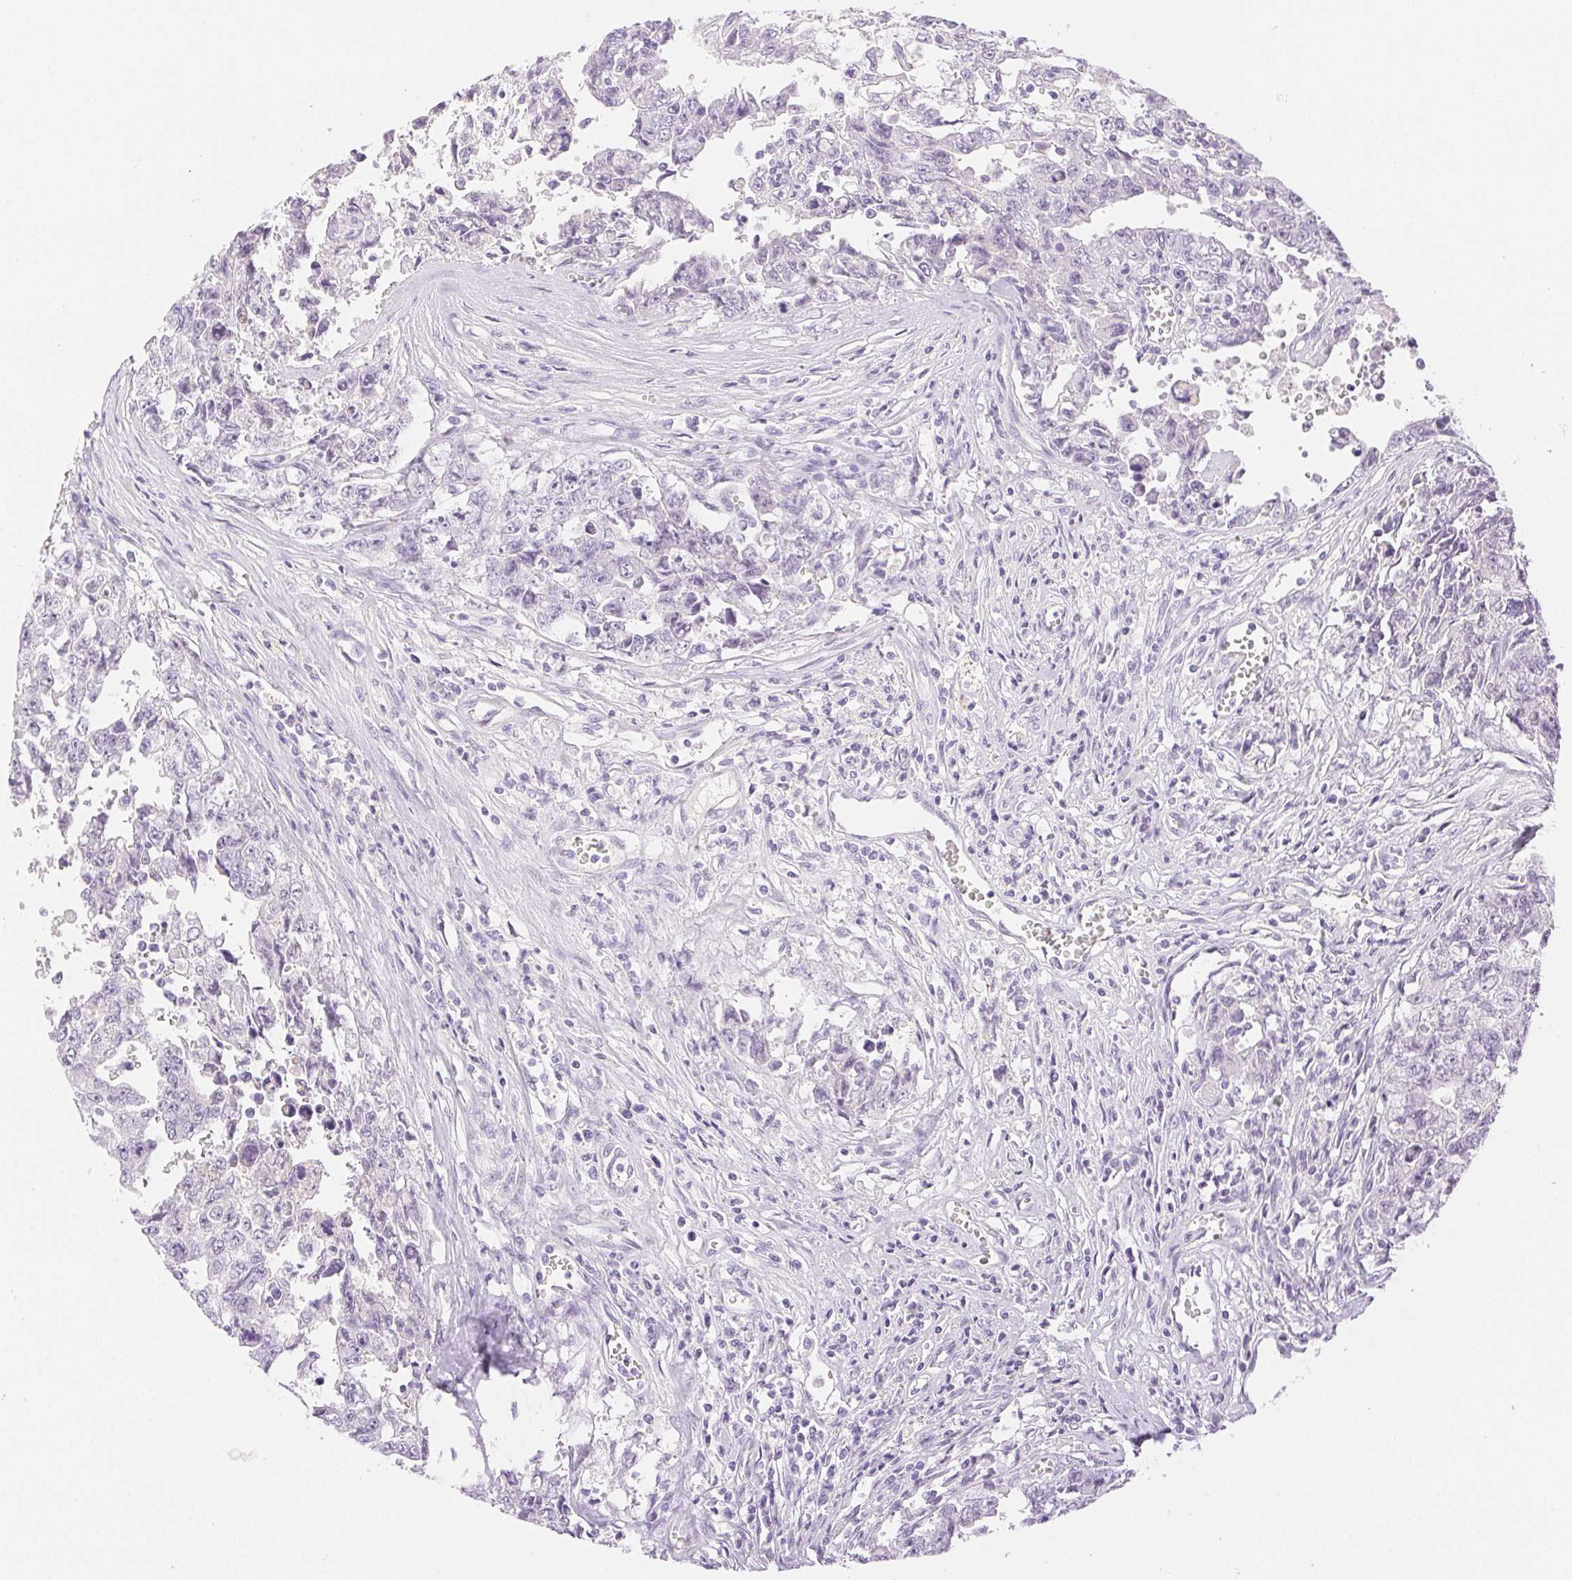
{"staining": {"intensity": "negative", "quantity": "none", "location": "none"}, "tissue": "testis cancer", "cell_type": "Tumor cells", "image_type": "cancer", "snomed": [{"axis": "morphology", "description": "Carcinoma, Embryonal, NOS"}, {"axis": "topography", "description": "Testis"}], "caption": "This is a image of immunohistochemistry staining of embryonal carcinoma (testis), which shows no staining in tumor cells. (DAB (3,3'-diaminobenzidine) IHC with hematoxylin counter stain).", "gene": "SPACA4", "patient": {"sex": "male", "age": 24}}